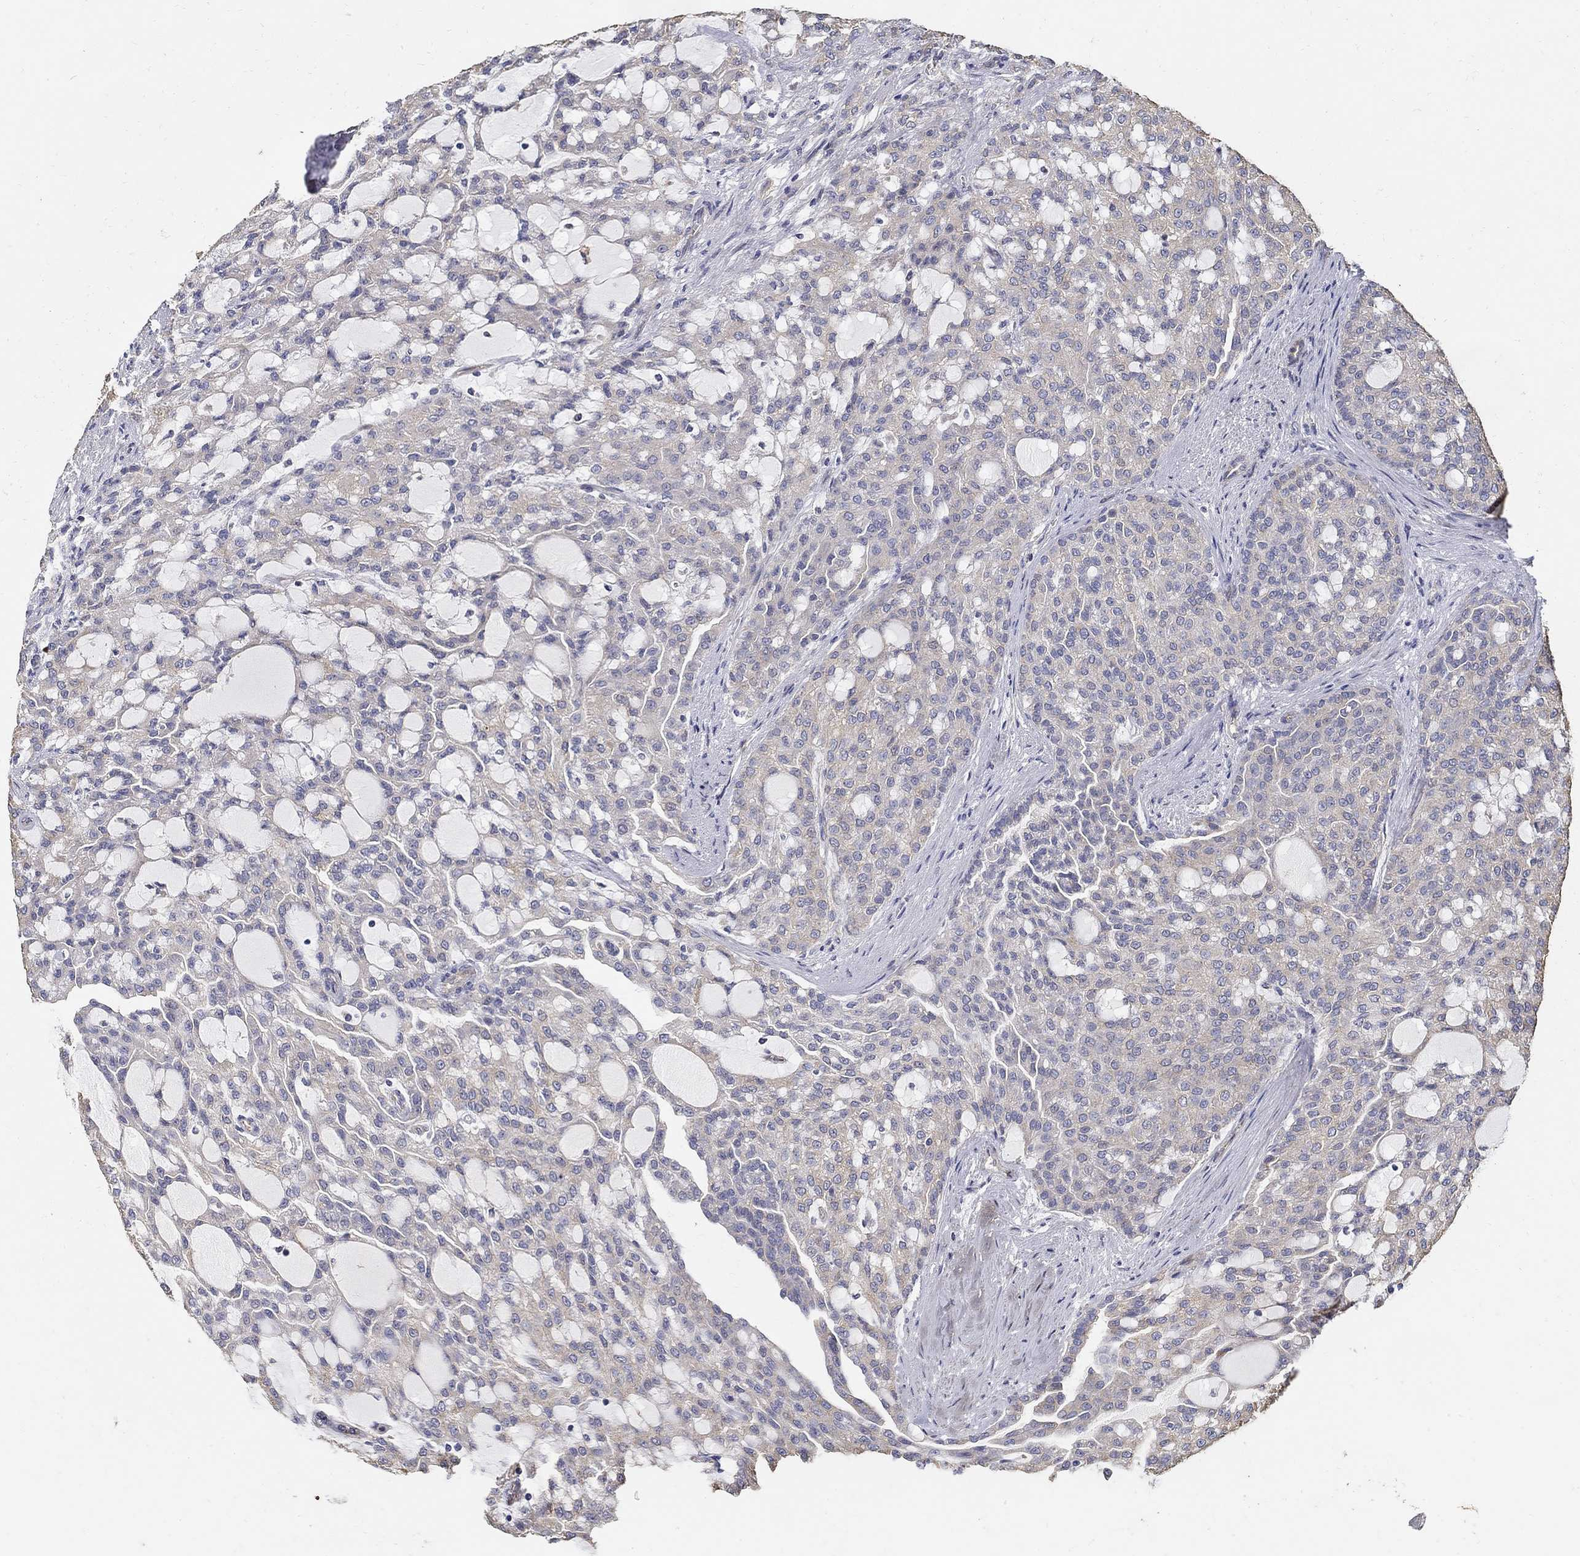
{"staining": {"intensity": "weak", "quantity": "25%-75%", "location": "cytoplasmic/membranous"}, "tissue": "renal cancer", "cell_type": "Tumor cells", "image_type": "cancer", "snomed": [{"axis": "morphology", "description": "Adenocarcinoma, NOS"}, {"axis": "topography", "description": "Kidney"}], "caption": "Human adenocarcinoma (renal) stained with a protein marker reveals weak staining in tumor cells.", "gene": "EMILIN3", "patient": {"sex": "male", "age": 63}}